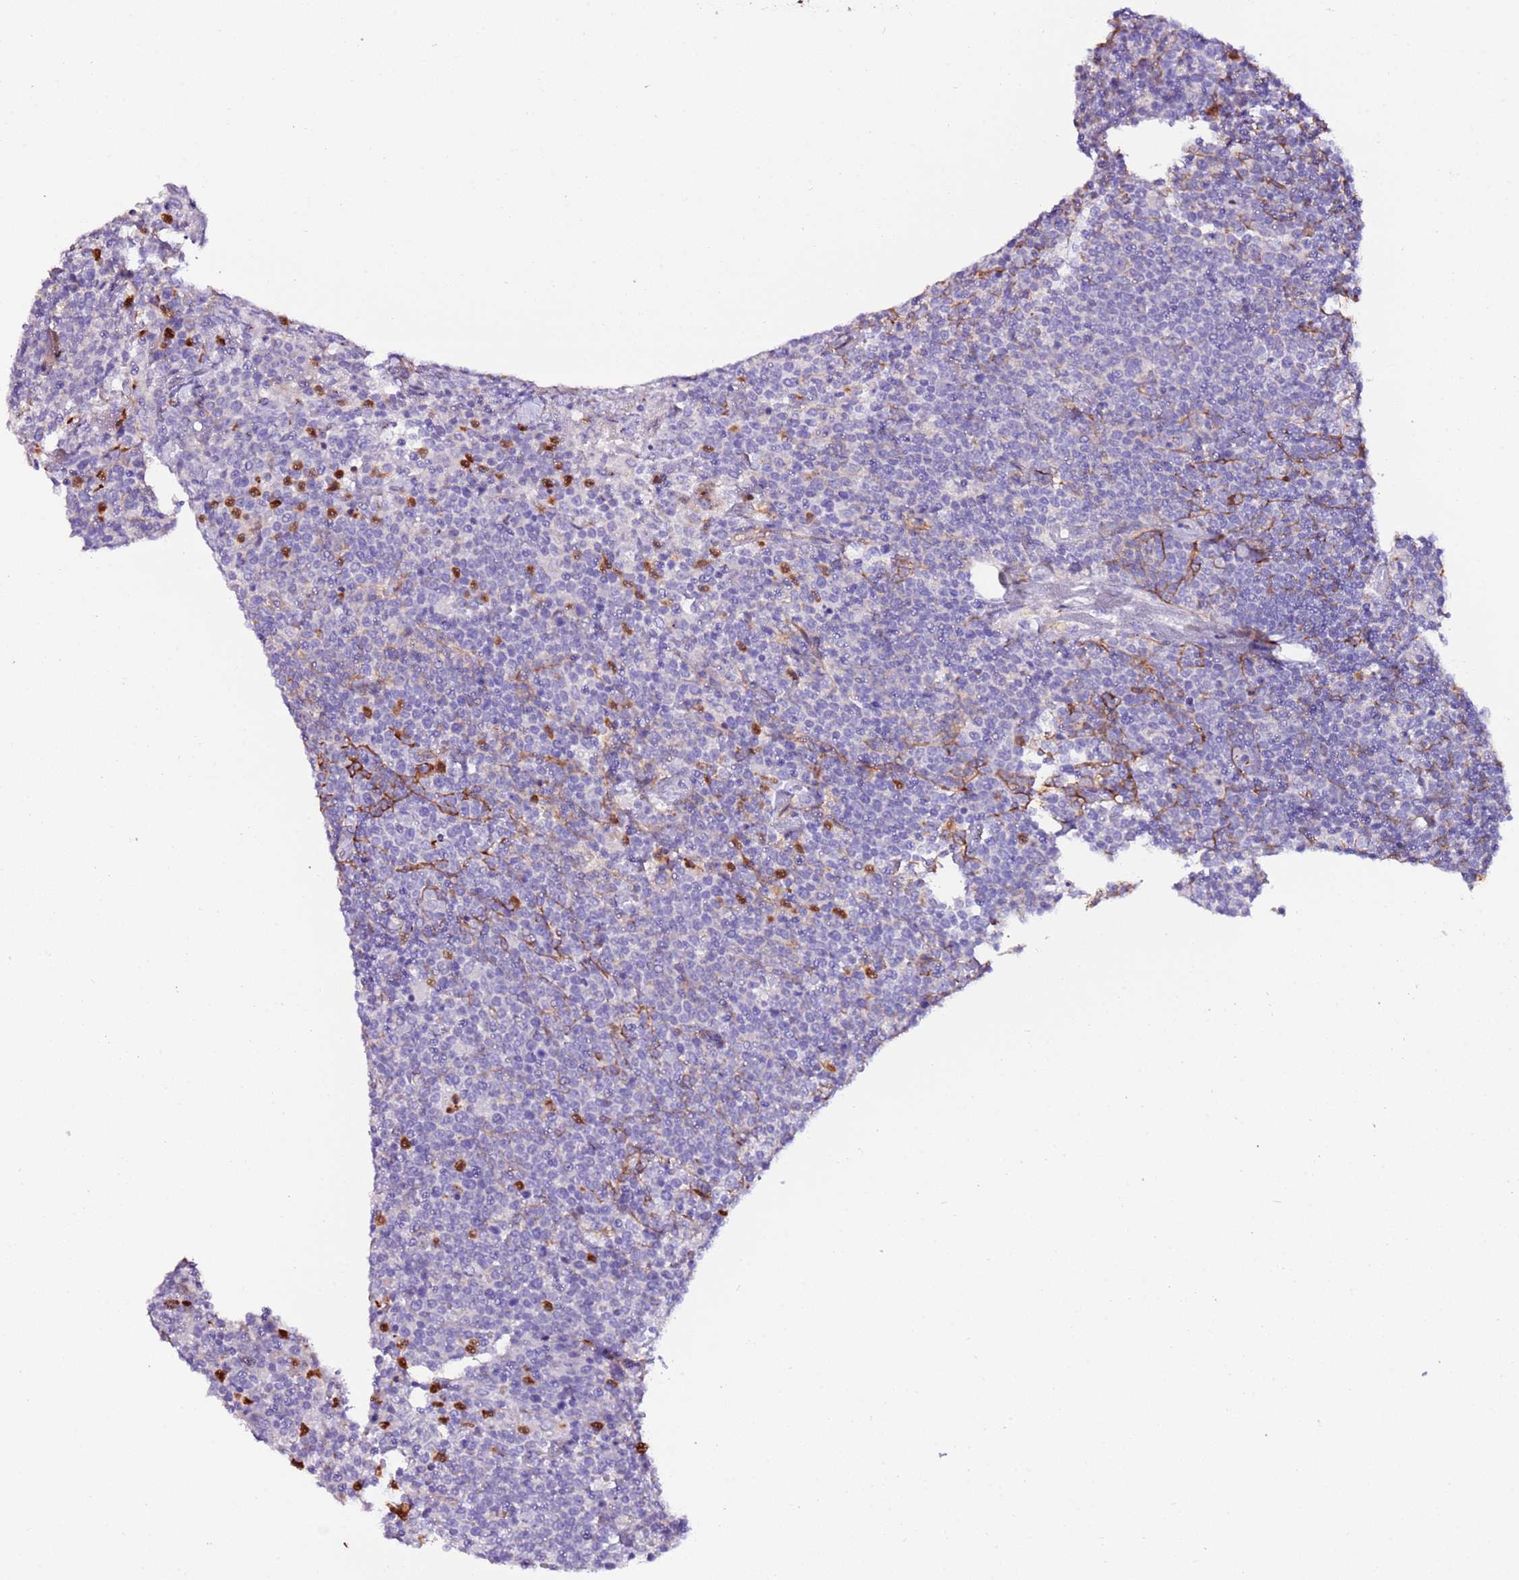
{"staining": {"intensity": "negative", "quantity": "none", "location": "none"}, "tissue": "lymphoma", "cell_type": "Tumor cells", "image_type": "cancer", "snomed": [{"axis": "morphology", "description": "Malignant lymphoma, non-Hodgkin's type, High grade"}, {"axis": "topography", "description": "Lymph node"}], "caption": "DAB immunohistochemical staining of lymphoma exhibits no significant staining in tumor cells.", "gene": "FAM174C", "patient": {"sex": "male", "age": 61}}